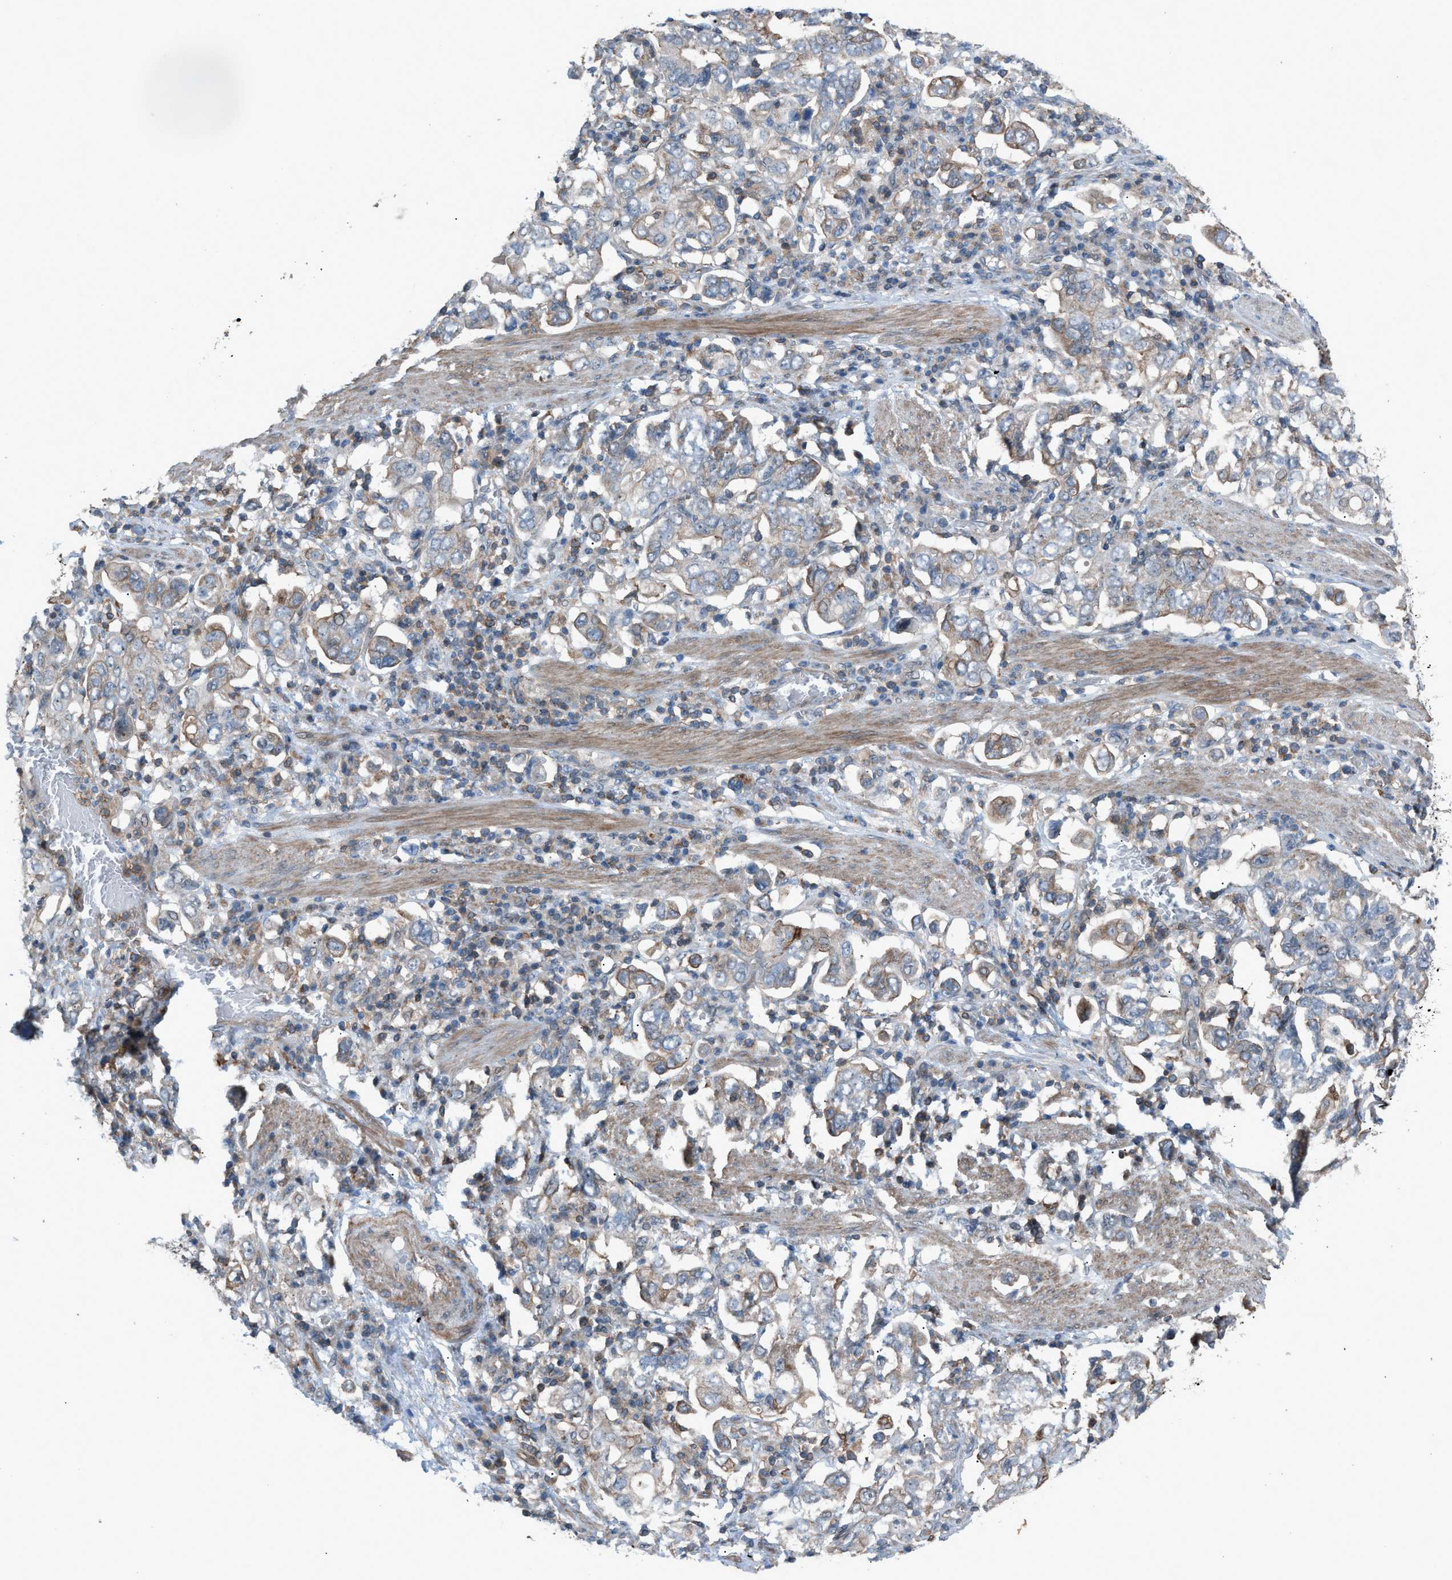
{"staining": {"intensity": "moderate", "quantity": "<25%", "location": "cytoplasmic/membranous"}, "tissue": "stomach cancer", "cell_type": "Tumor cells", "image_type": "cancer", "snomed": [{"axis": "morphology", "description": "Adenocarcinoma, NOS"}, {"axis": "topography", "description": "Stomach, upper"}], "caption": "DAB immunohistochemical staining of stomach adenocarcinoma demonstrates moderate cytoplasmic/membranous protein staining in approximately <25% of tumor cells.", "gene": "DYRK1A", "patient": {"sex": "male", "age": 62}}